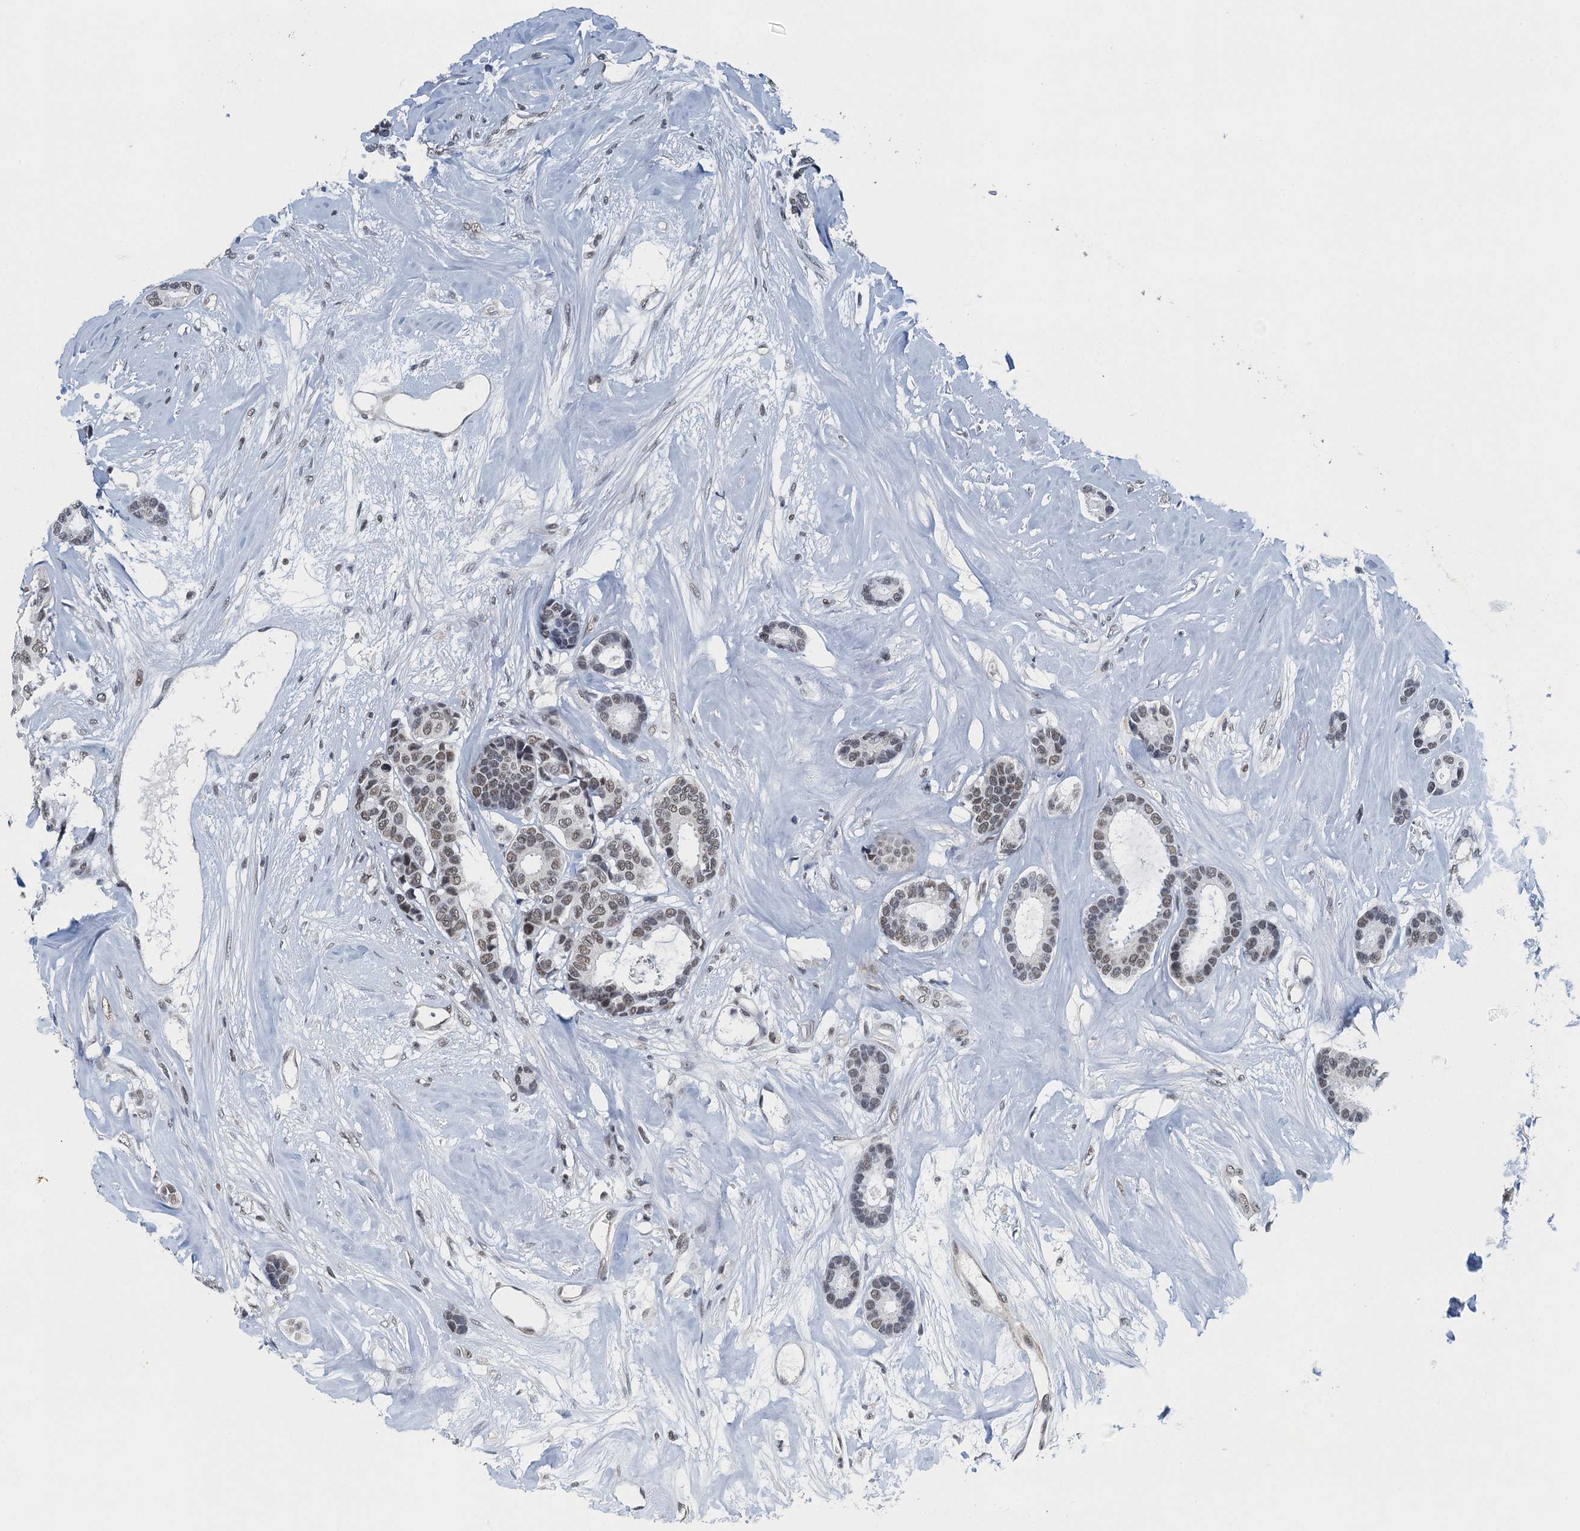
{"staining": {"intensity": "weak", "quantity": "25%-75%", "location": "nuclear"}, "tissue": "breast cancer", "cell_type": "Tumor cells", "image_type": "cancer", "snomed": [{"axis": "morphology", "description": "Duct carcinoma"}, {"axis": "topography", "description": "Breast"}], "caption": "Immunohistochemical staining of human breast cancer exhibits weak nuclear protein positivity in about 25%-75% of tumor cells.", "gene": "GADL1", "patient": {"sex": "female", "age": 87}}